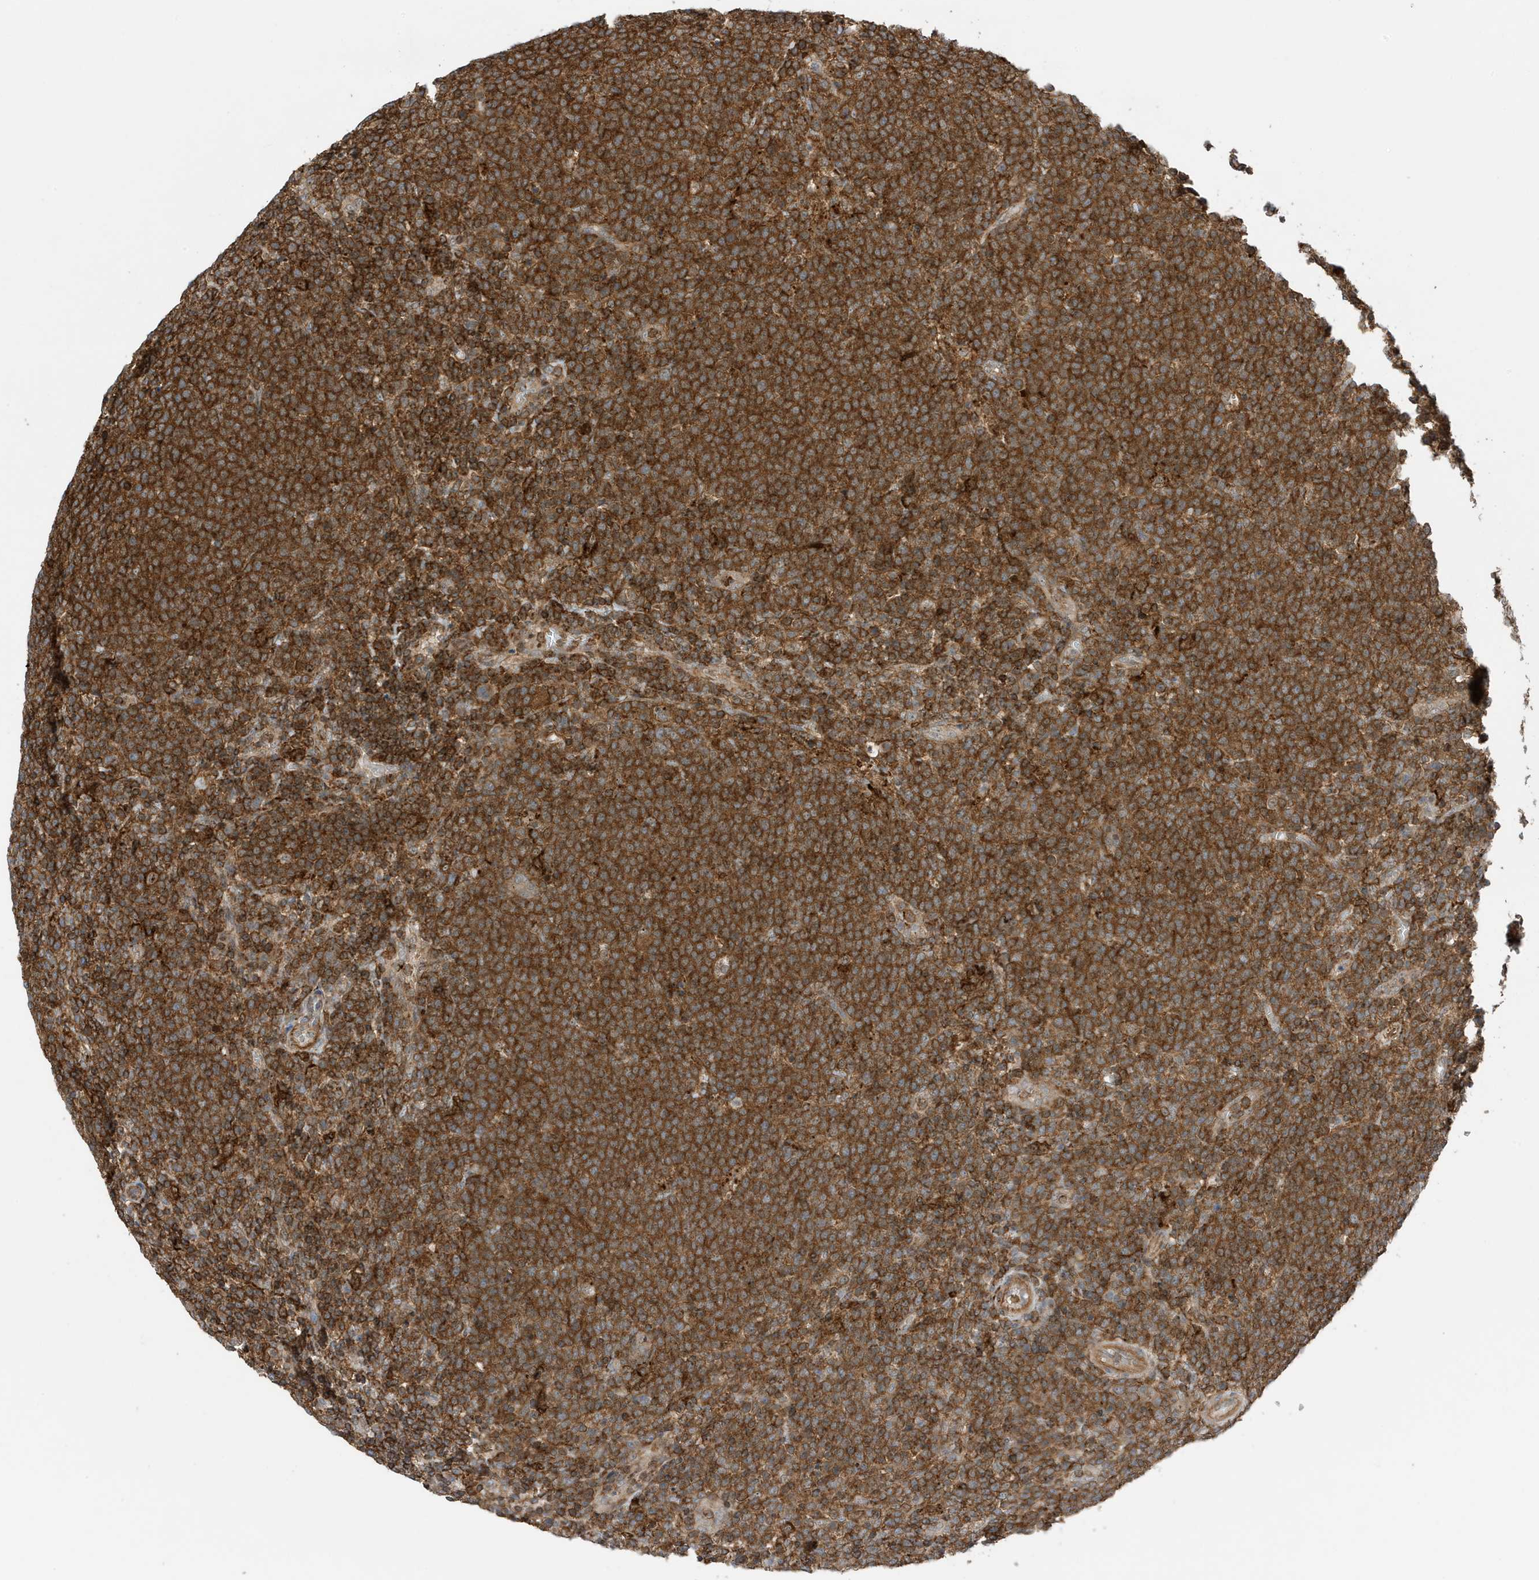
{"staining": {"intensity": "strong", "quantity": ">75%", "location": "cytoplasmic/membranous"}, "tissue": "lymphoma", "cell_type": "Tumor cells", "image_type": "cancer", "snomed": [{"axis": "morphology", "description": "Malignant lymphoma, non-Hodgkin's type, High grade"}, {"axis": "topography", "description": "Lymph node"}], "caption": "Protein staining displays strong cytoplasmic/membranous staining in about >75% of tumor cells in malignant lymphoma, non-Hodgkin's type (high-grade).", "gene": "TATDN3", "patient": {"sex": "male", "age": 61}}